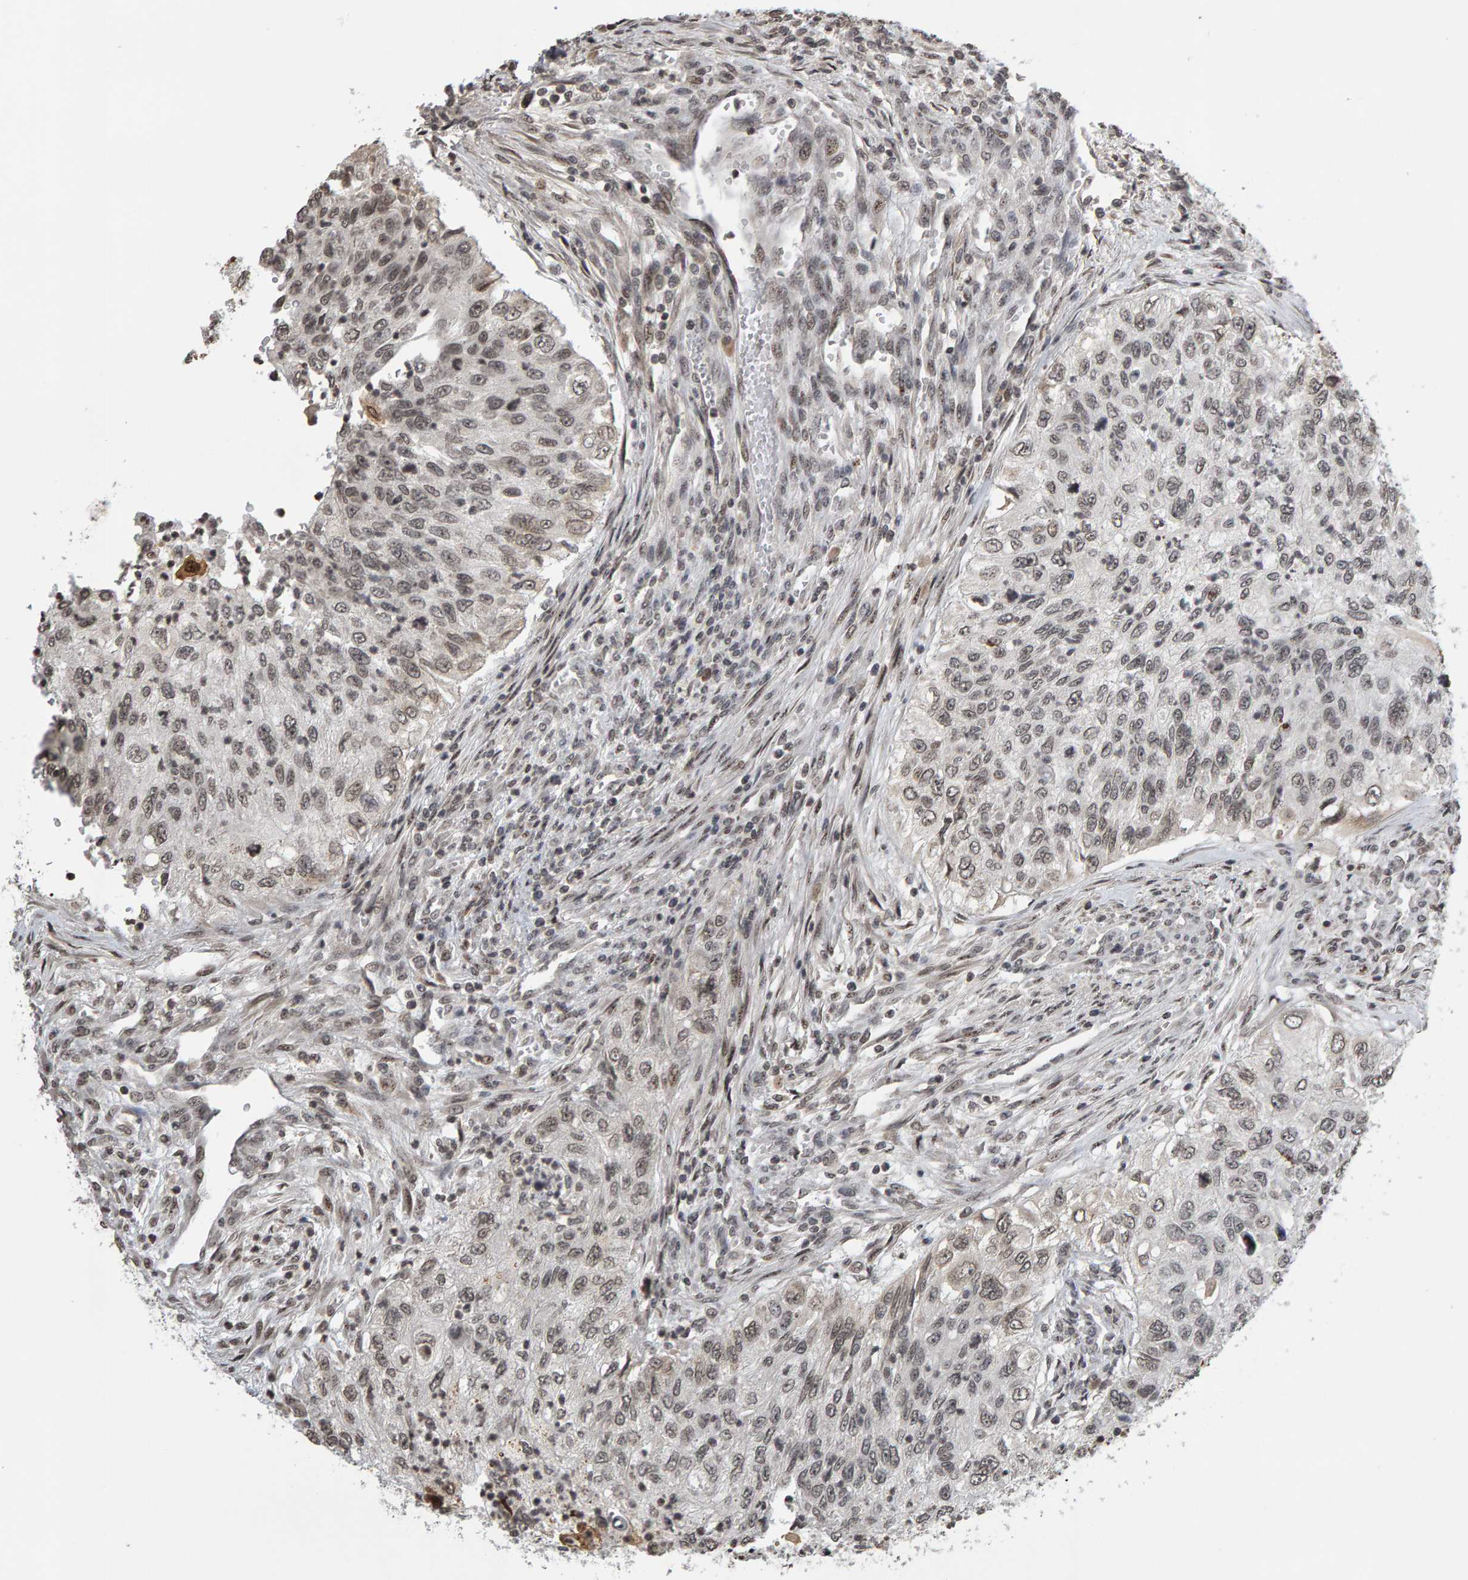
{"staining": {"intensity": "weak", "quantity": ">75%", "location": "nuclear"}, "tissue": "urothelial cancer", "cell_type": "Tumor cells", "image_type": "cancer", "snomed": [{"axis": "morphology", "description": "Urothelial carcinoma, High grade"}, {"axis": "topography", "description": "Urinary bladder"}], "caption": "Urothelial cancer stained with immunohistochemistry demonstrates weak nuclear staining in about >75% of tumor cells.", "gene": "TRAM1", "patient": {"sex": "female", "age": 60}}